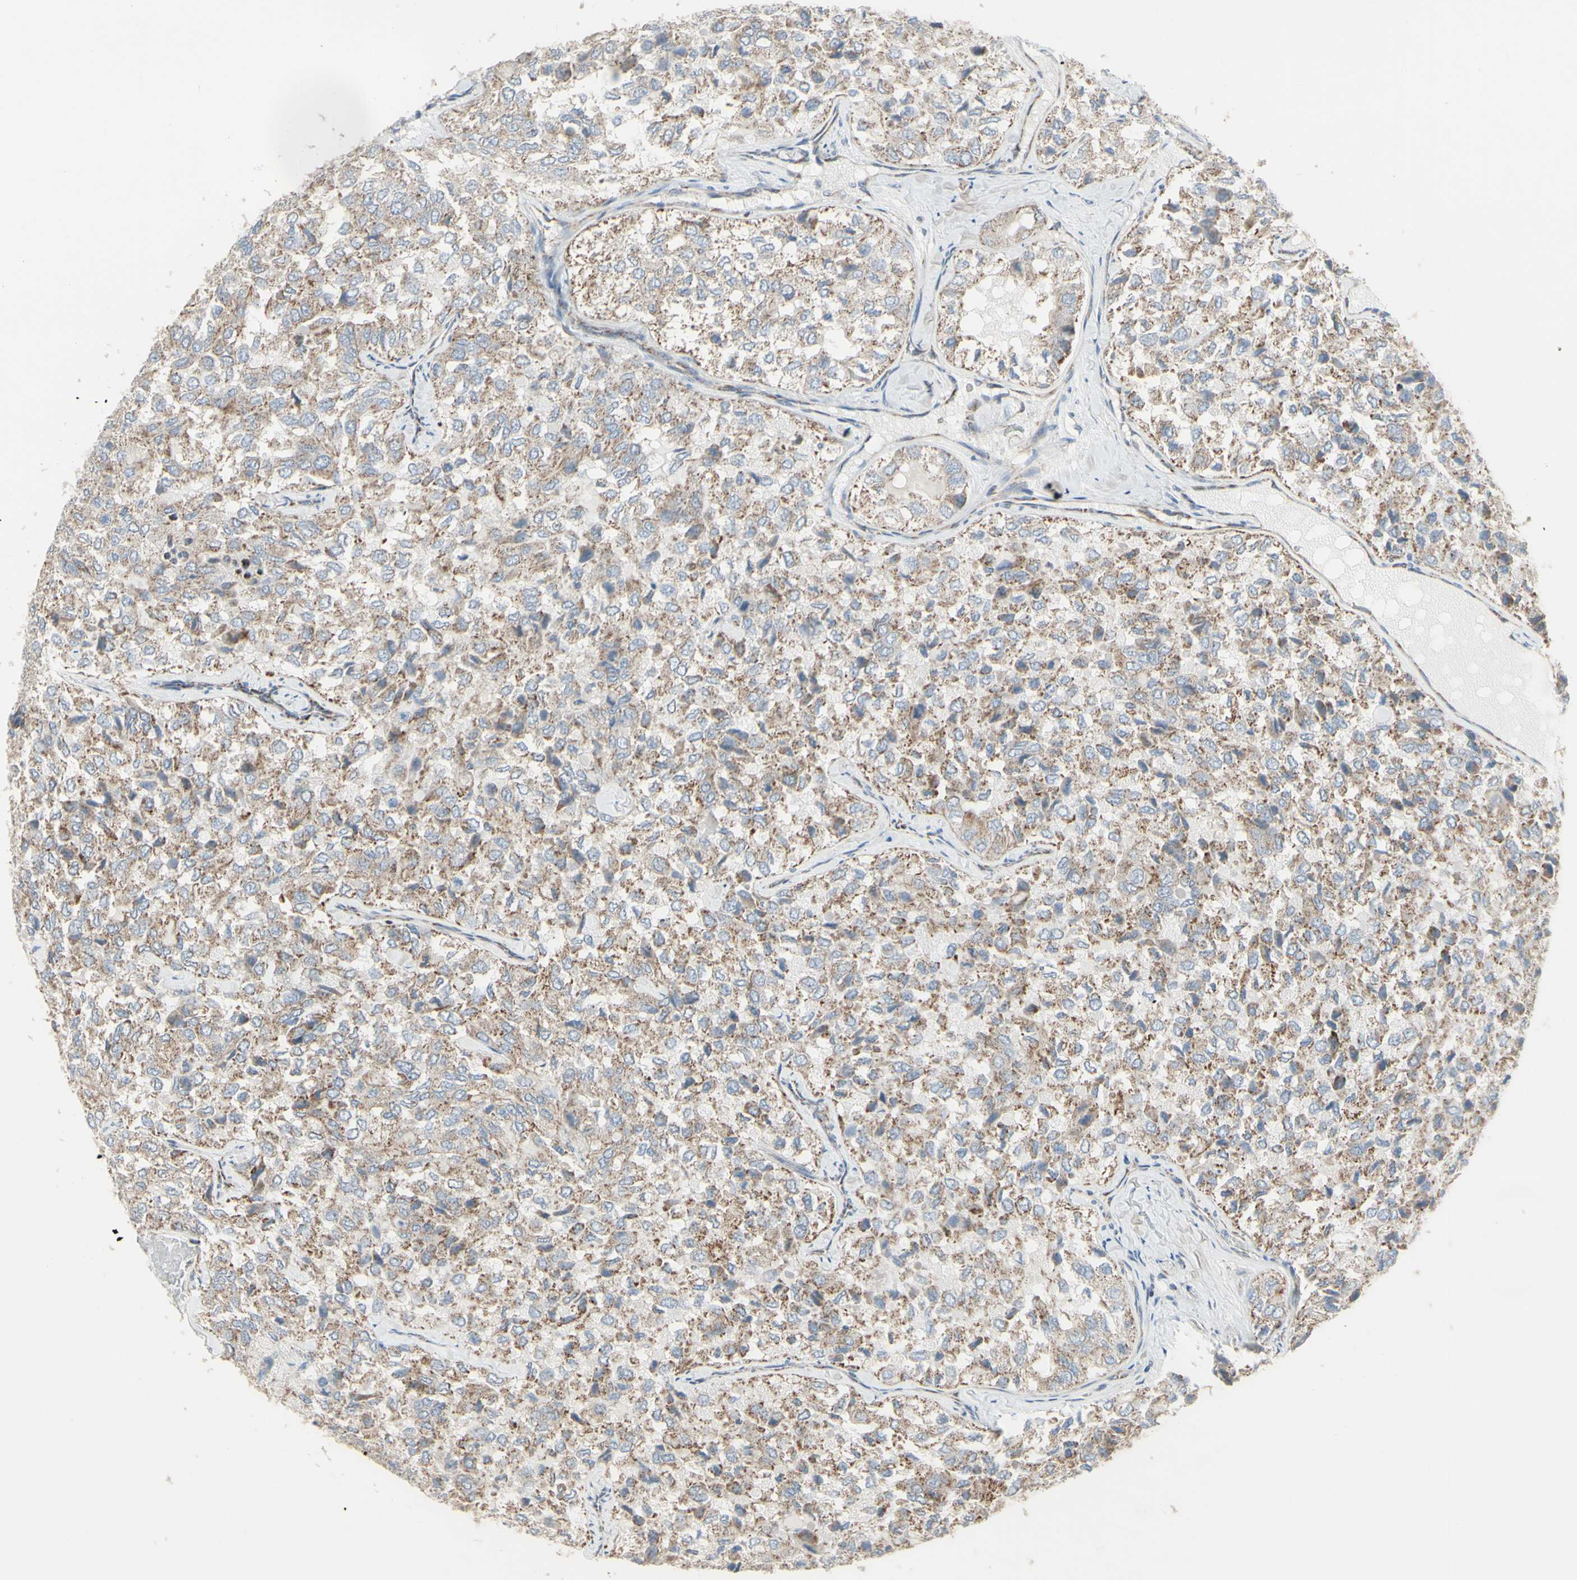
{"staining": {"intensity": "weak", "quantity": ">75%", "location": "cytoplasmic/membranous"}, "tissue": "thyroid cancer", "cell_type": "Tumor cells", "image_type": "cancer", "snomed": [{"axis": "morphology", "description": "Follicular adenoma carcinoma, NOS"}, {"axis": "topography", "description": "Thyroid gland"}], "caption": "Follicular adenoma carcinoma (thyroid) tissue displays weak cytoplasmic/membranous expression in approximately >75% of tumor cells, visualized by immunohistochemistry.", "gene": "FAM171B", "patient": {"sex": "male", "age": 75}}